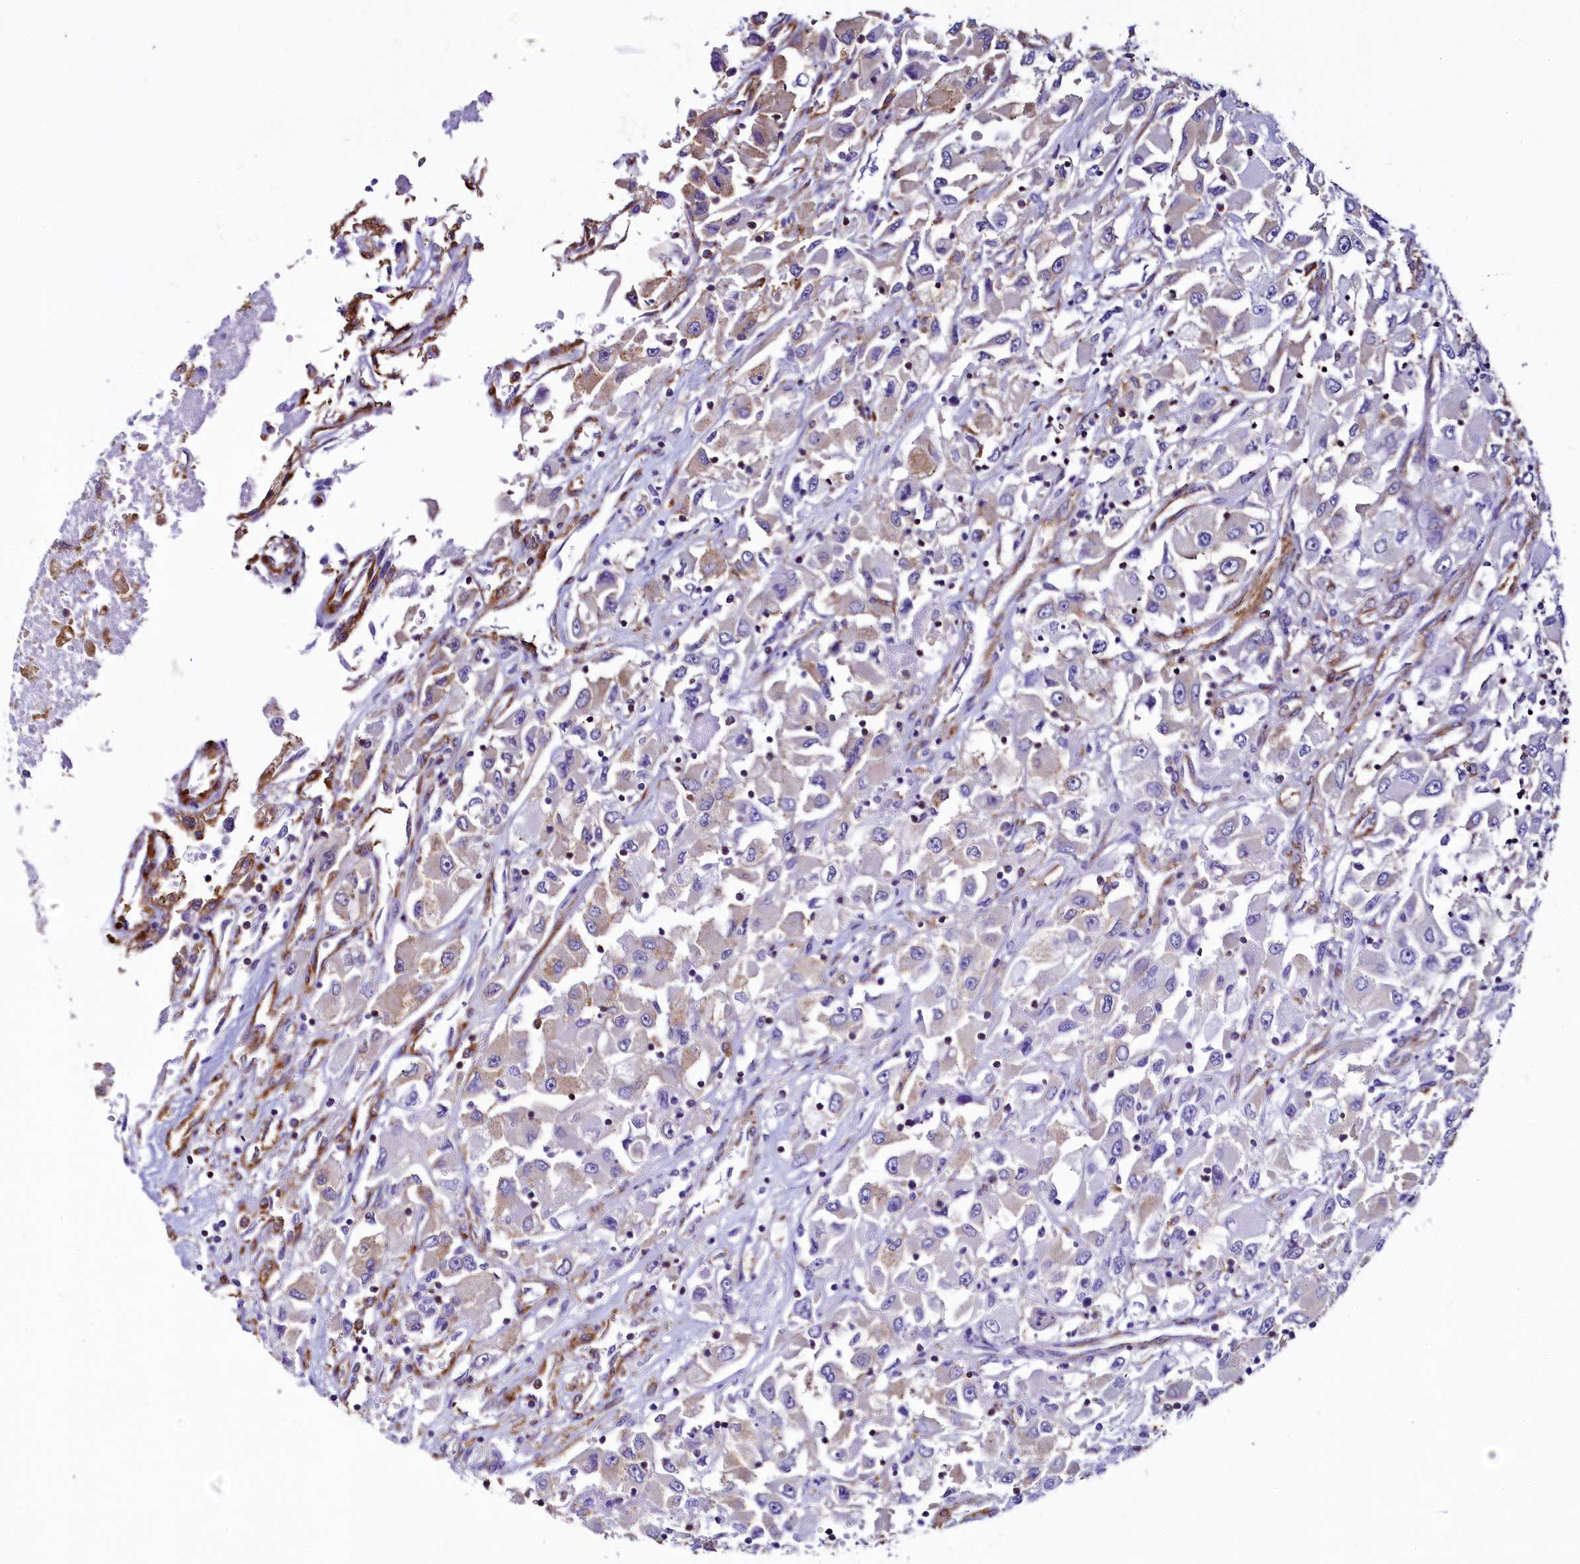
{"staining": {"intensity": "weak", "quantity": "<25%", "location": "cytoplasmic/membranous"}, "tissue": "renal cancer", "cell_type": "Tumor cells", "image_type": "cancer", "snomed": [{"axis": "morphology", "description": "Adenocarcinoma, NOS"}, {"axis": "topography", "description": "Kidney"}], "caption": "This is an immunohistochemistry micrograph of adenocarcinoma (renal). There is no positivity in tumor cells.", "gene": "GPR21", "patient": {"sex": "female", "age": 52}}